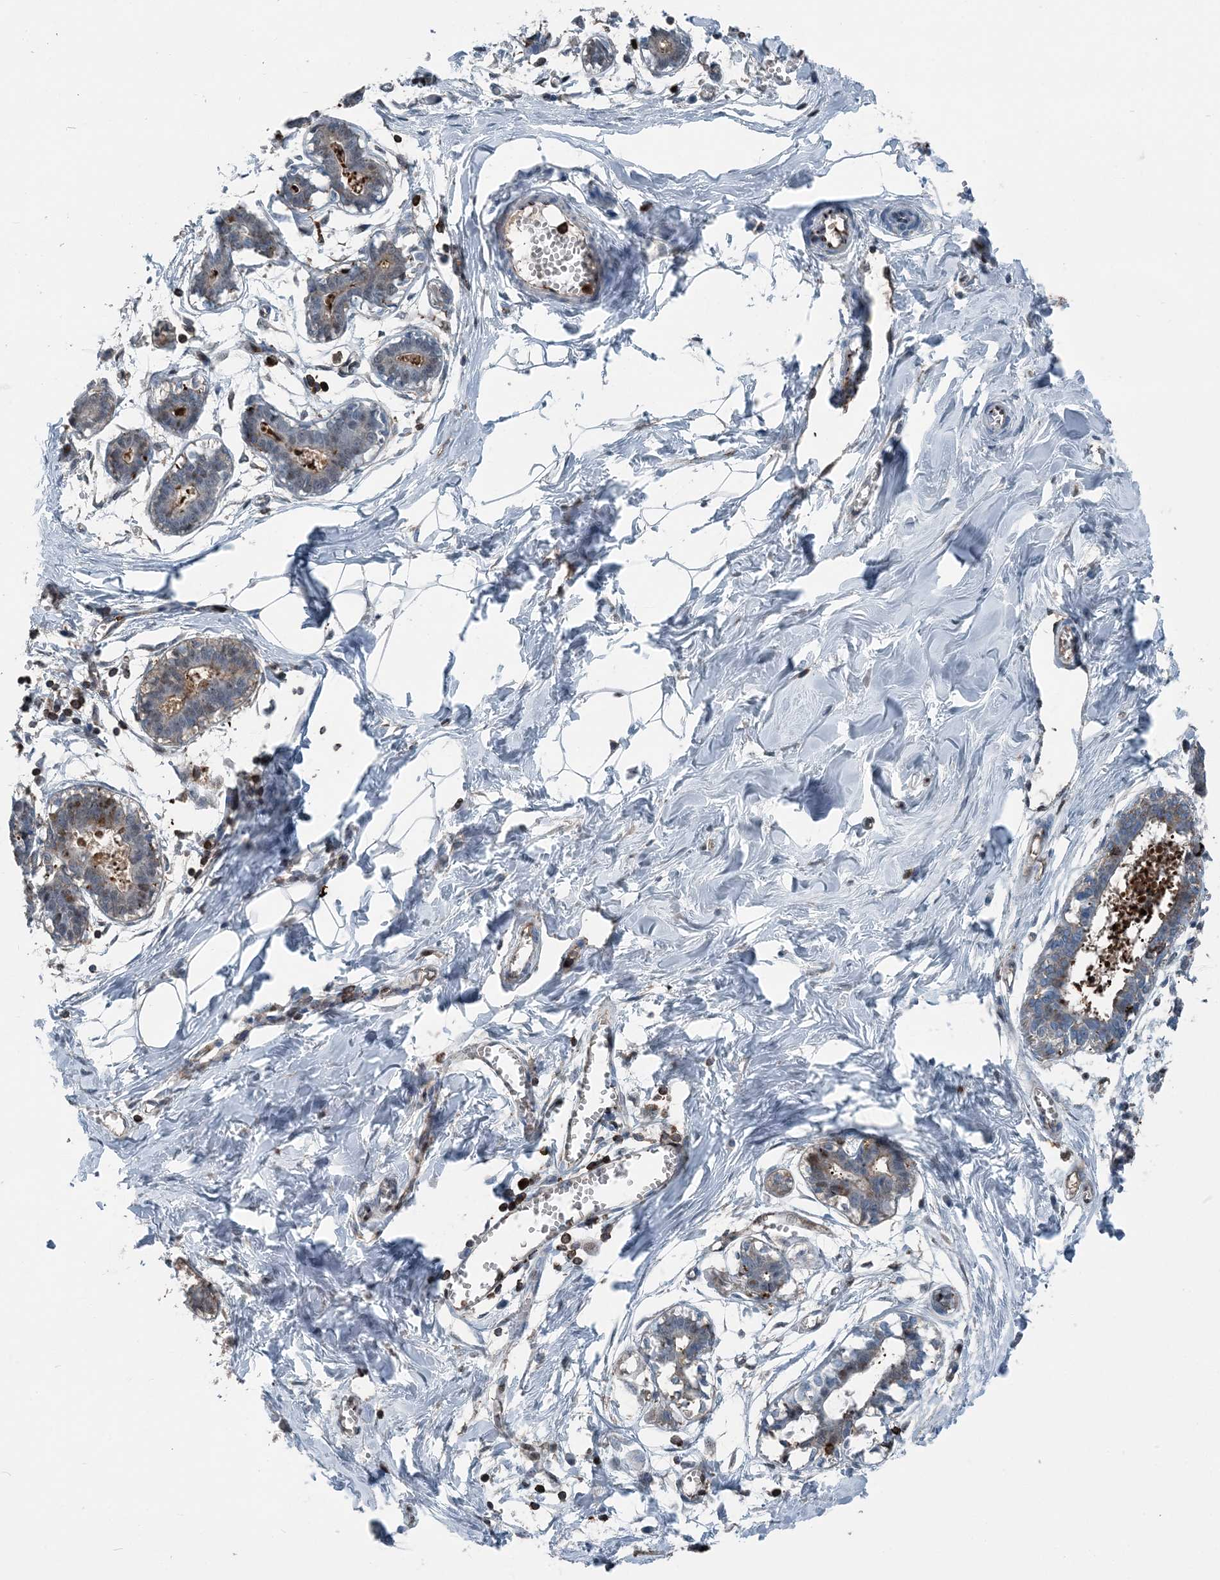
{"staining": {"intensity": "negative", "quantity": "none", "location": "none"}, "tissue": "breast", "cell_type": "Adipocytes", "image_type": "normal", "snomed": [{"axis": "morphology", "description": "Normal tissue, NOS"}, {"axis": "topography", "description": "Breast"}], "caption": "This is an immunohistochemistry (IHC) micrograph of benign human breast. There is no staining in adipocytes.", "gene": "CFL1", "patient": {"sex": "female", "age": 27}}